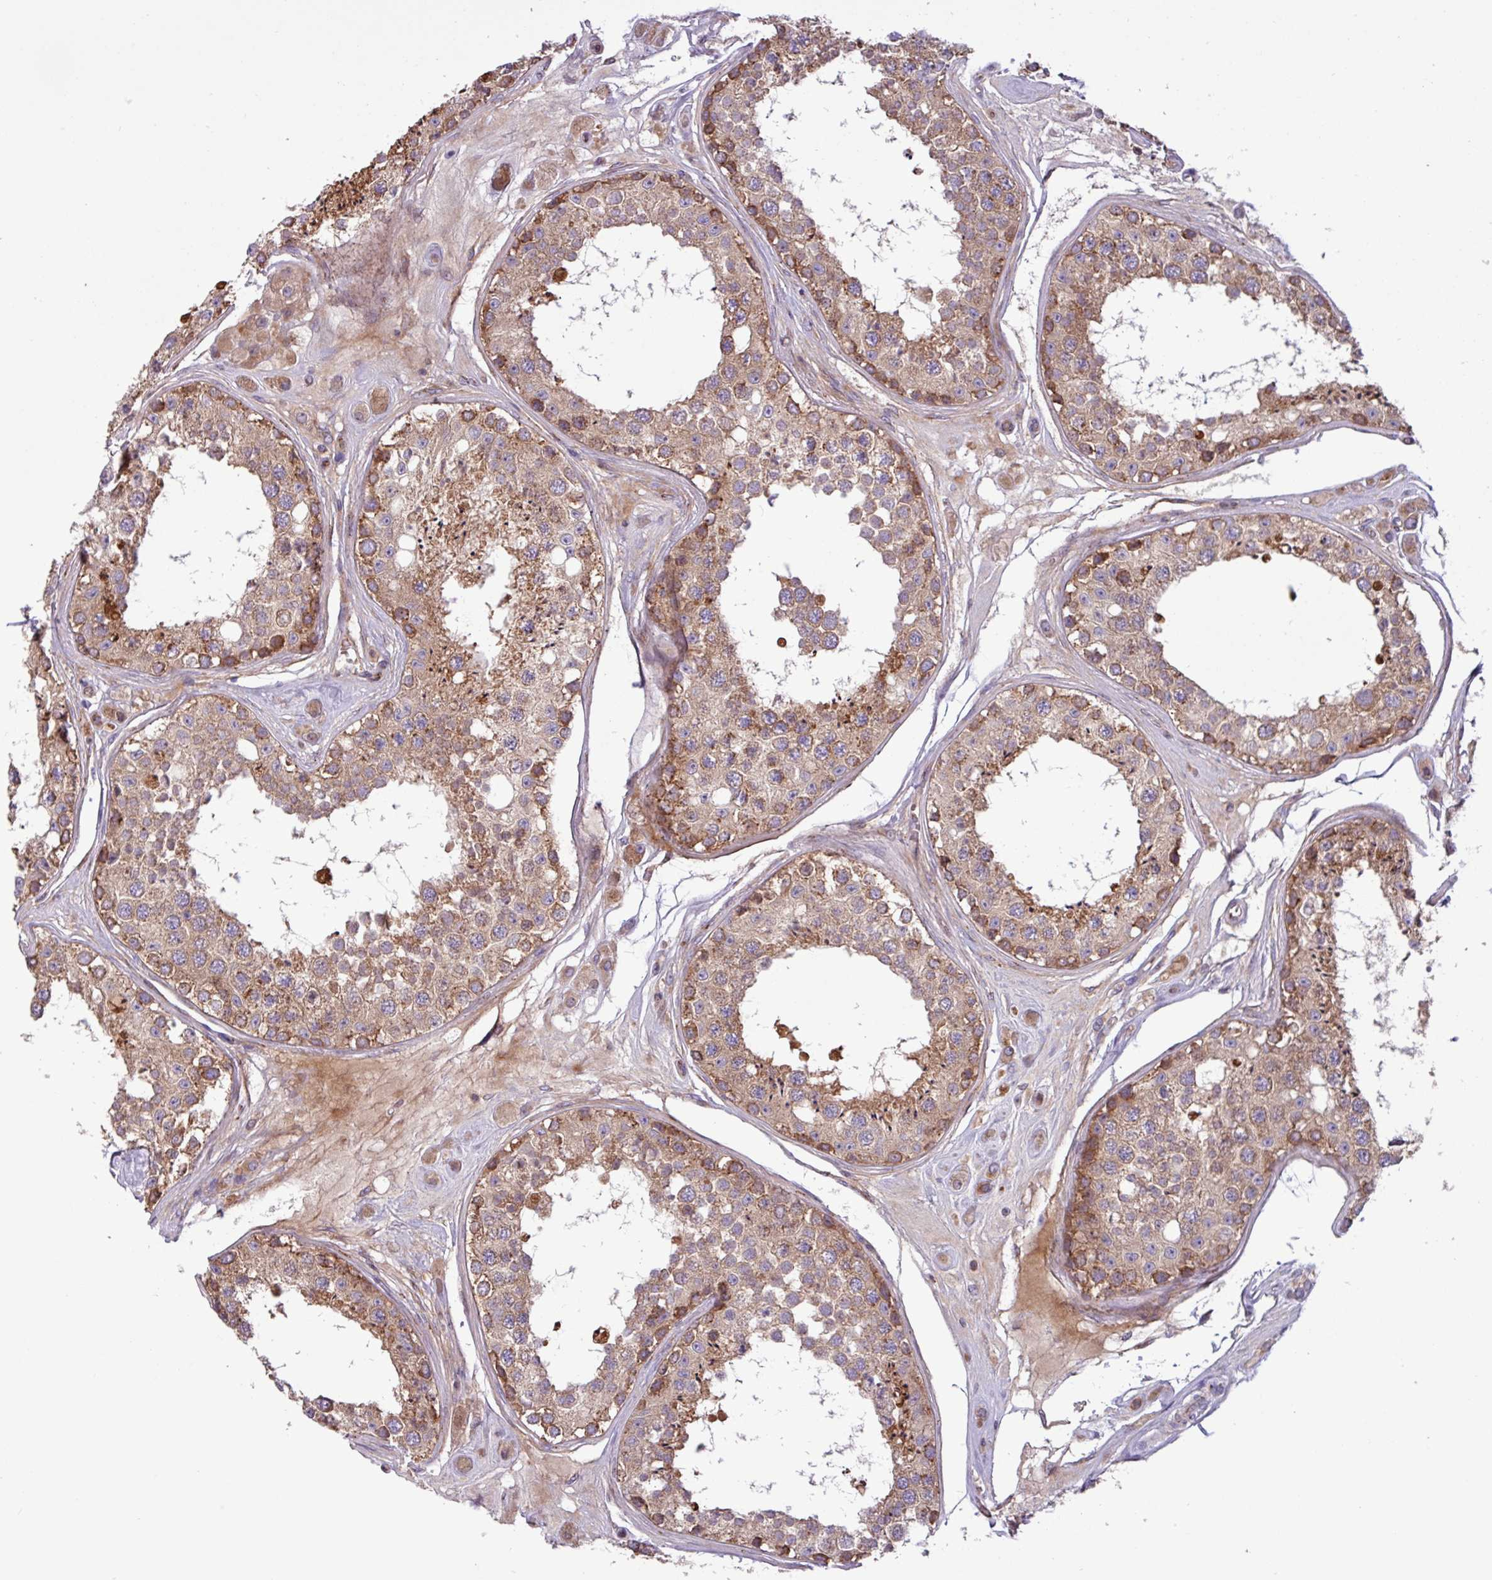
{"staining": {"intensity": "strong", "quantity": ">75%", "location": "cytoplasmic/membranous"}, "tissue": "testis", "cell_type": "Cells in seminiferous ducts", "image_type": "normal", "snomed": [{"axis": "morphology", "description": "Normal tissue, NOS"}, {"axis": "topography", "description": "Testis"}], "caption": "A photomicrograph showing strong cytoplasmic/membranous expression in approximately >75% of cells in seminiferous ducts in normal testis, as visualized by brown immunohistochemical staining.", "gene": "RAB19", "patient": {"sex": "male", "age": 25}}